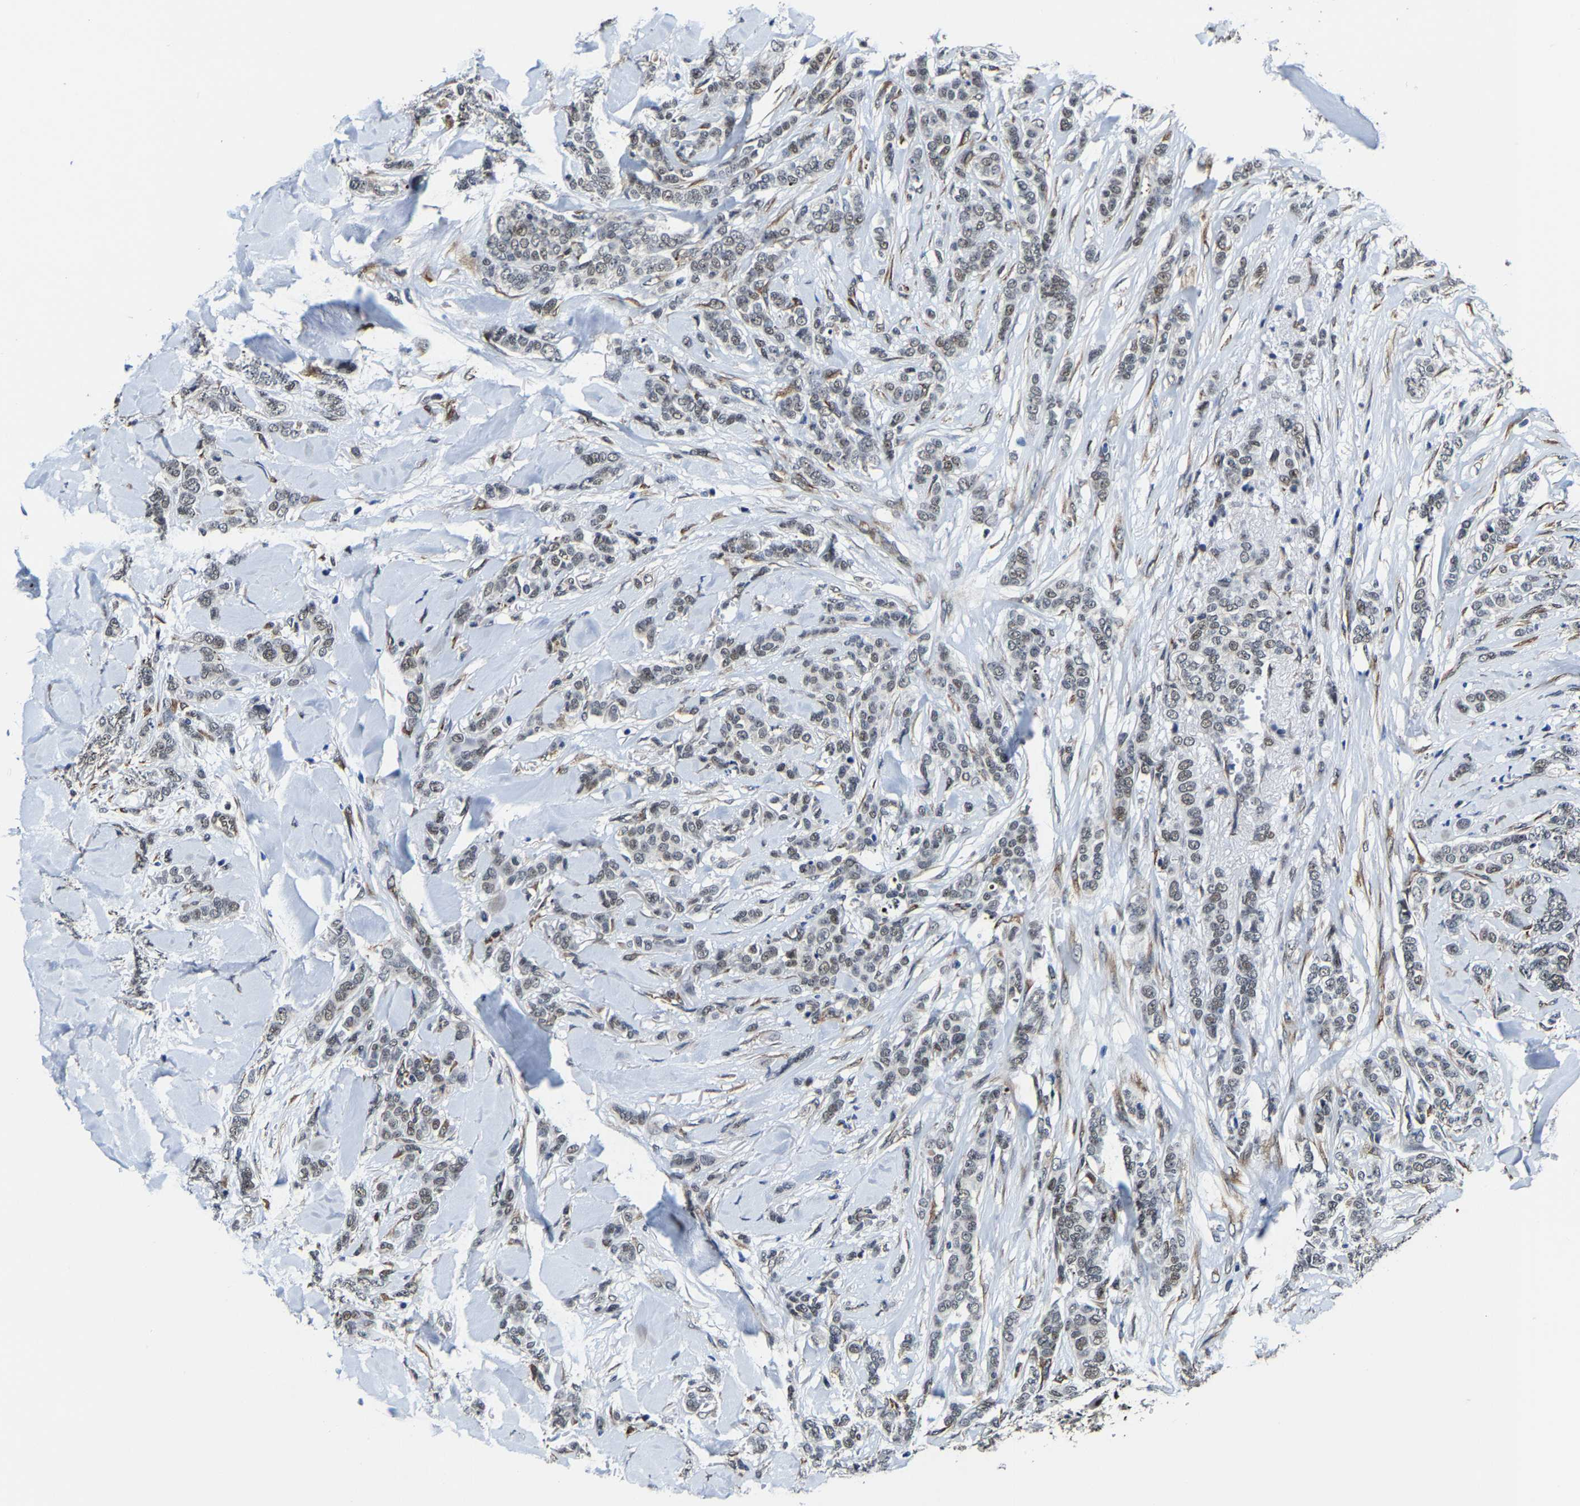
{"staining": {"intensity": "weak", "quantity": "25%-75%", "location": "cytoplasmic/membranous,nuclear"}, "tissue": "breast cancer", "cell_type": "Tumor cells", "image_type": "cancer", "snomed": [{"axis": "morphology", "description": "Lobular carcinoma"}, {"axis": "topography", "description": "Skin"}, {"axis": "topography", "description": "Breast"}], "caption": "A histopathology image of human breast lobular carcinoma stained for a protein exhibits weak cytoplasmic/membranous and nuclear brown staining in tumor cells.", "gene": "METTL1", "patient": {"sex": "female", "age": 46}}